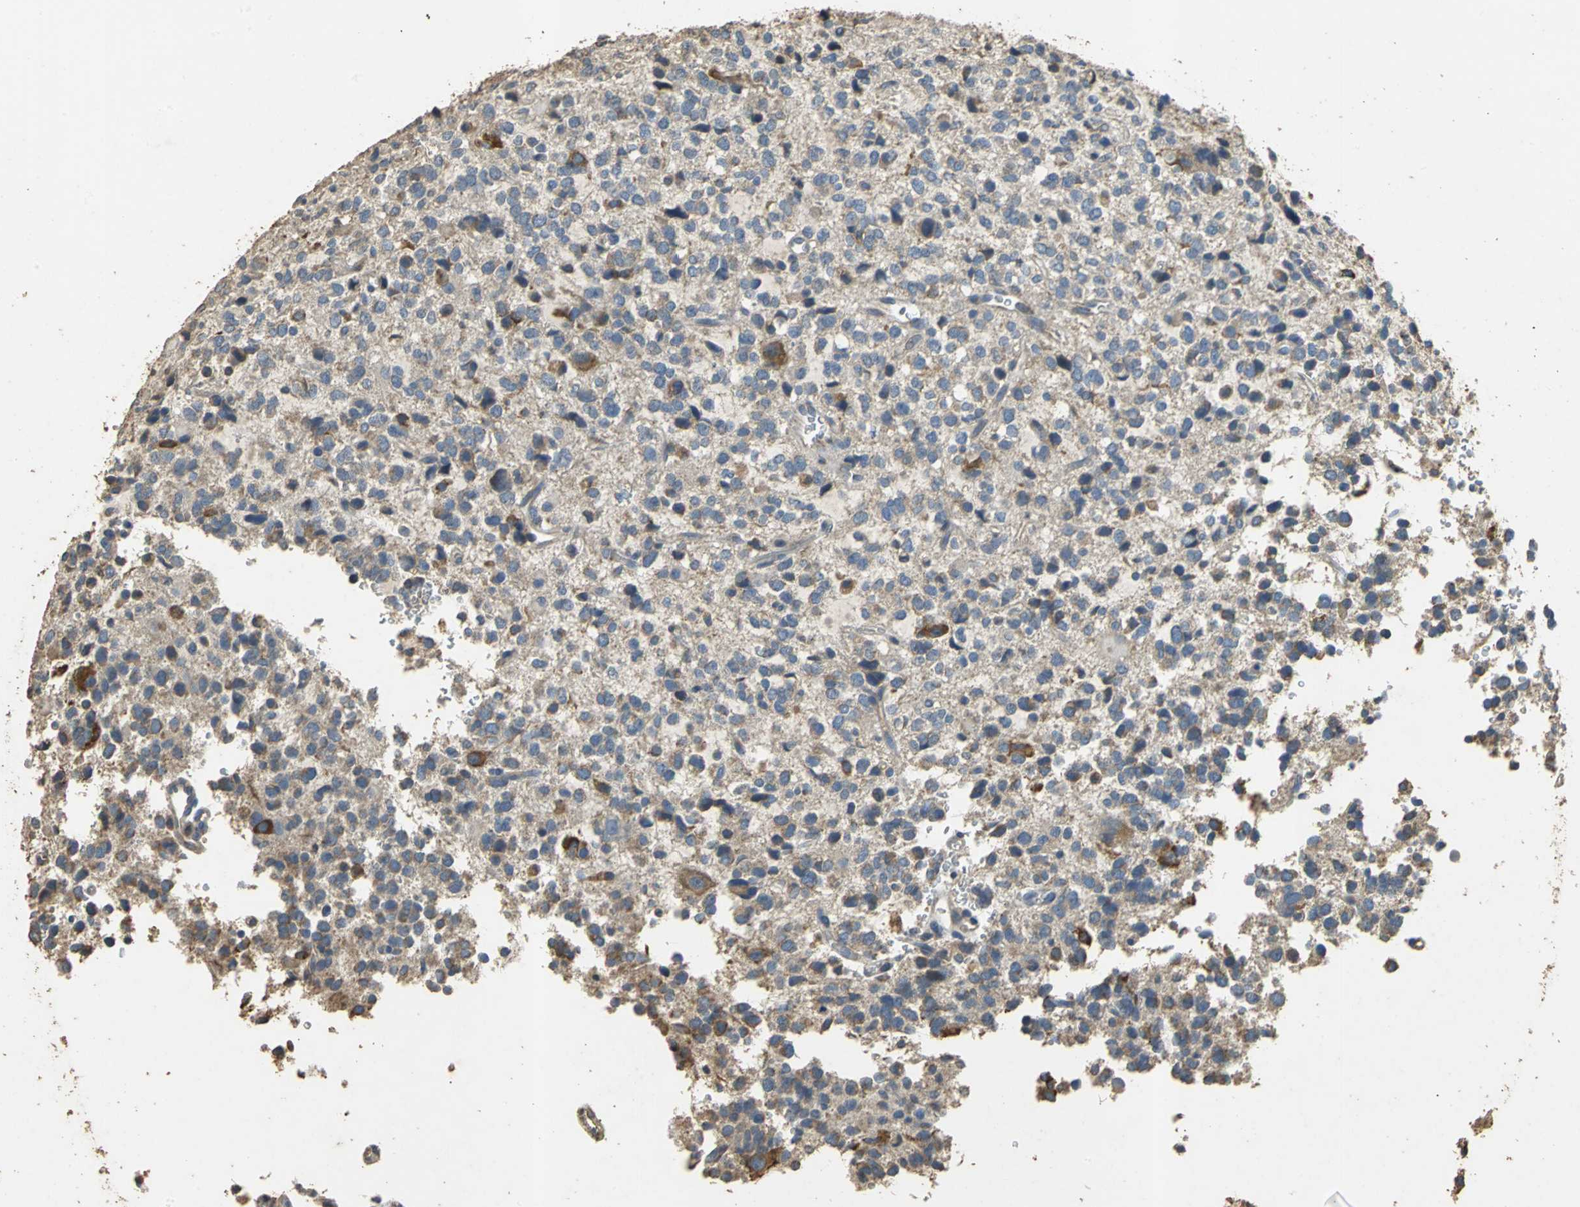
{"staining": {"intensity": "moderate", "quantity": "25%-75%", "location": "cytoplasmic/membranous"}, "tissue": "glioma", "cell_type": "Tumor cells", "image_type": "cancer", "snomed": [{"axis": "morphology", "description": "Glioma, malignant, High grade"}, {"axis": "topography", "description": "Brain"}], "caption": "A medium amount of moderate cytoplasmic/membranous expression is seen in approximately 25%-75% of tumor cells in malignant glioma (high-grade) tissue.", "gene": "ACSL4", "patient": {"sex": "male", "age": 47}}